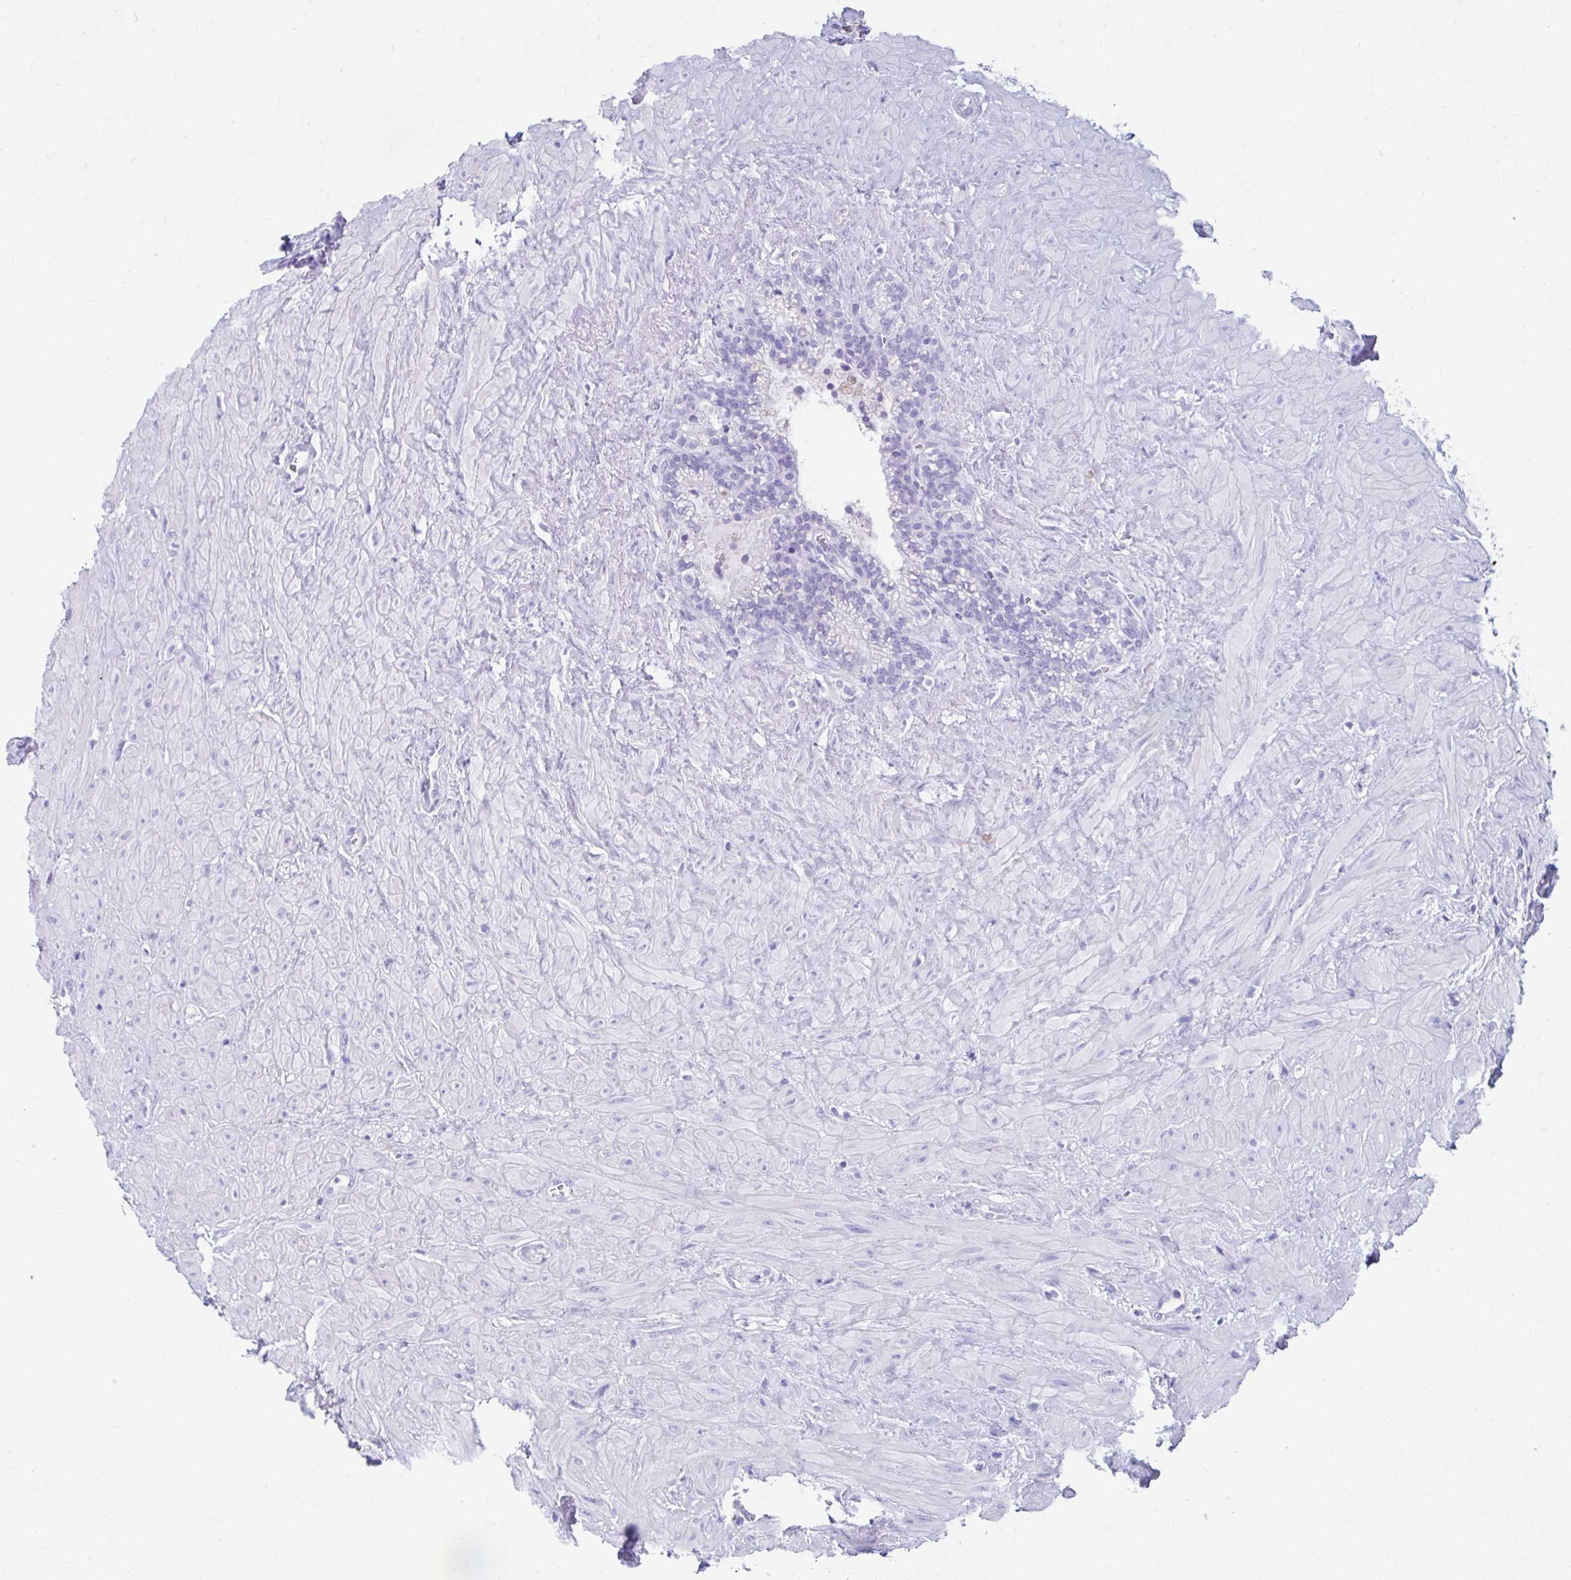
{"staining": {"intensity": "negative", "quantity": "none", "location": "none"}, "tissue": "seminal vesicle", "cell_type": "Glandular cells", "image_type": "normal", "snomed": [{"axis": "morphology", "description": "Normal tissue, NOS"}, {"axis": "topography", "description": "Seminal veicle"}], "caption": "Immunohistochemistry (IHC) histopathology image of normal seminal vesicle: seminal vesicle stained with DAB (3,3'-diaminobenzidine) exhibits no significant protein positivity in glandular cells. (DAB immunohistochemistry (IHC), high magnification).", "gene": "SMIM9", "patient": {"sex": "male", "age": 76}}